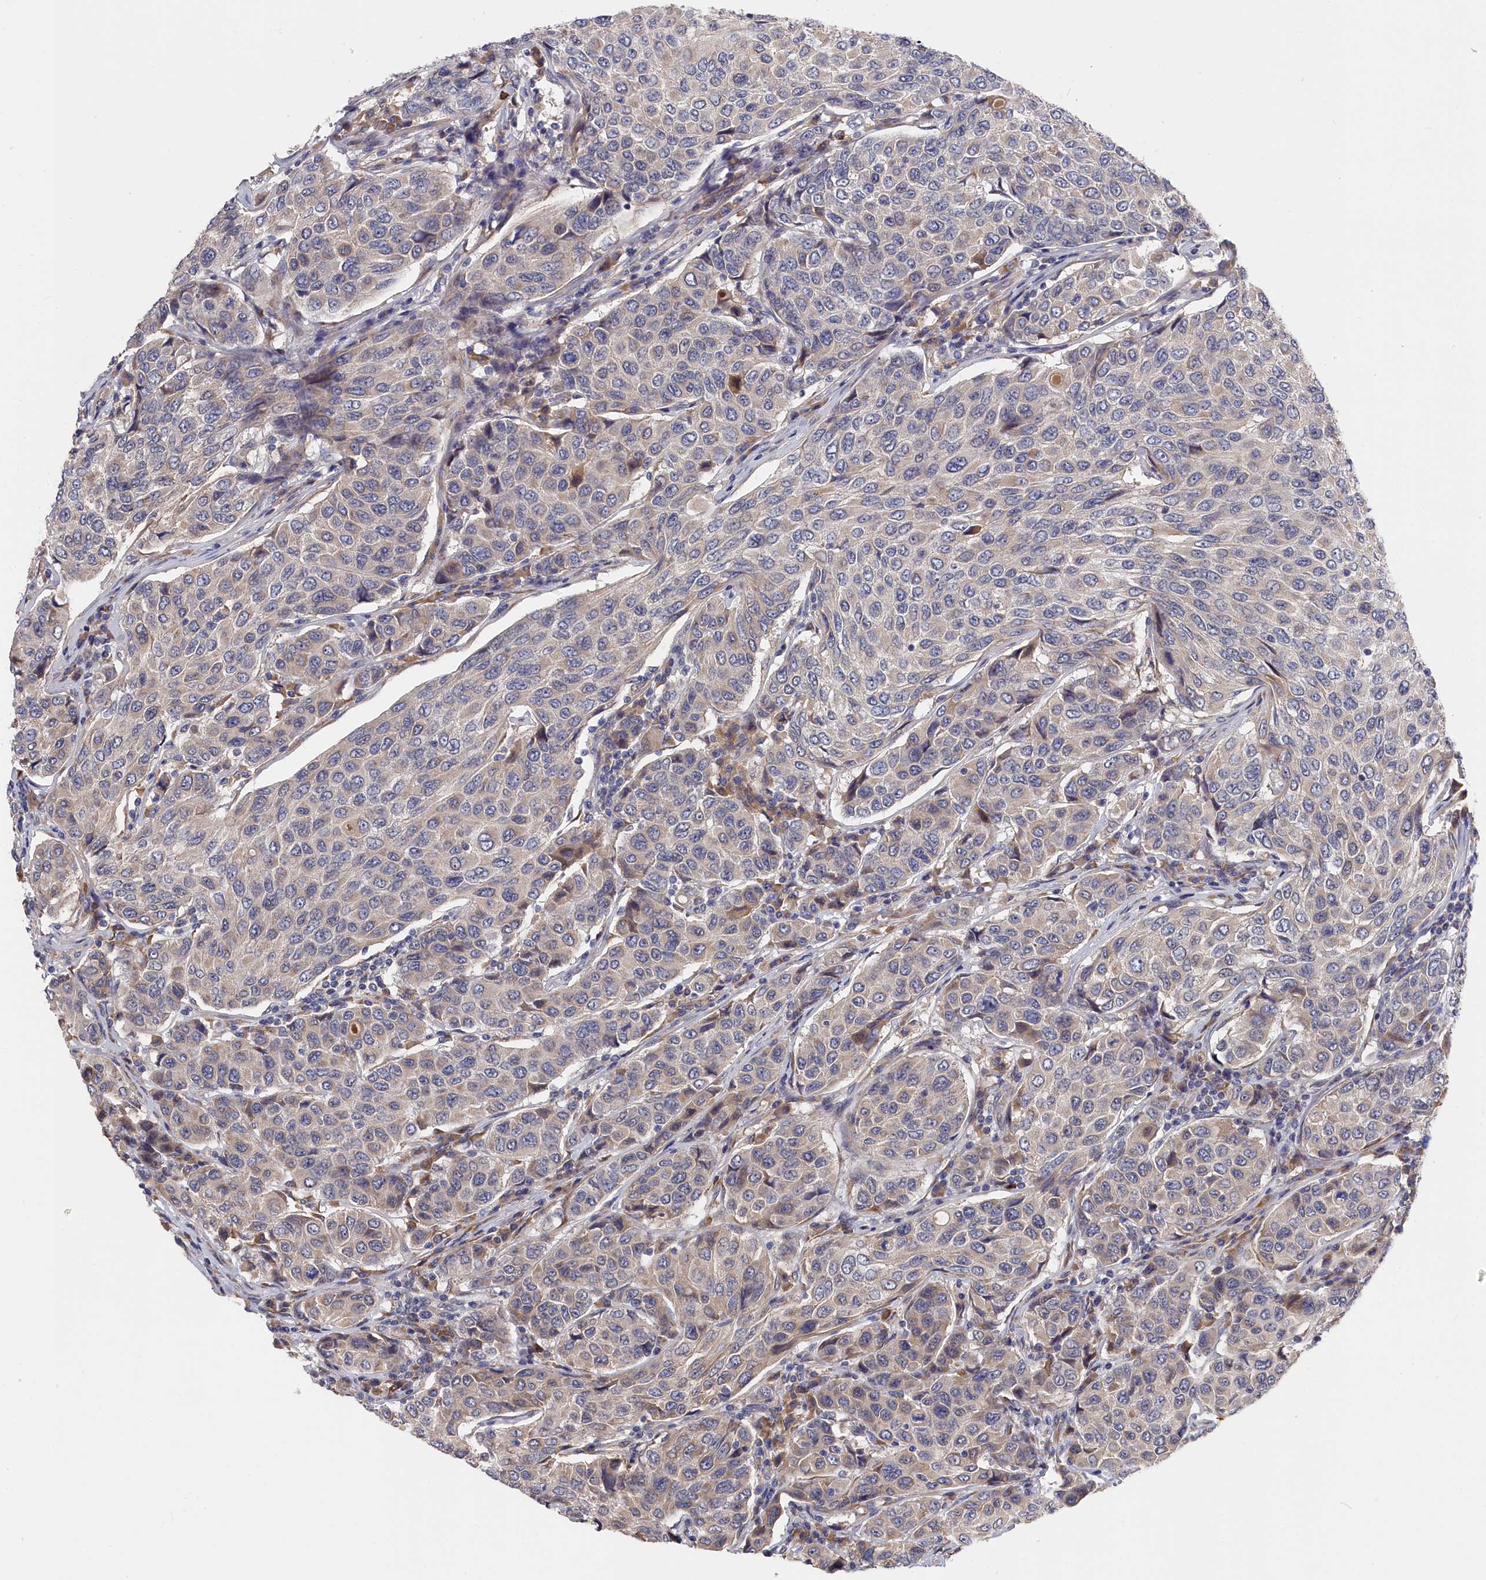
{"staining": {"intensity": "negative", "quantity": "none", "location": "none"}, "tissue": "breast cancer", "cell_type": "Tumor cells", "image_type": "cancer", "snomed": [{"axis": "morphology", "description": "Duct carcinoma"}, {"axis": "topography", "description": "Breast"}], "caption": "Tumor cells are negative for protein expression in human infiltrating ductal carcinoma (breast). (Brightfield microscopy of DAB (3,3'-diaminobenzidine) immunohistochemistry at high magnification).", "gene": "CYB5D2", "patient": {"sex": "female", "age": 55}}